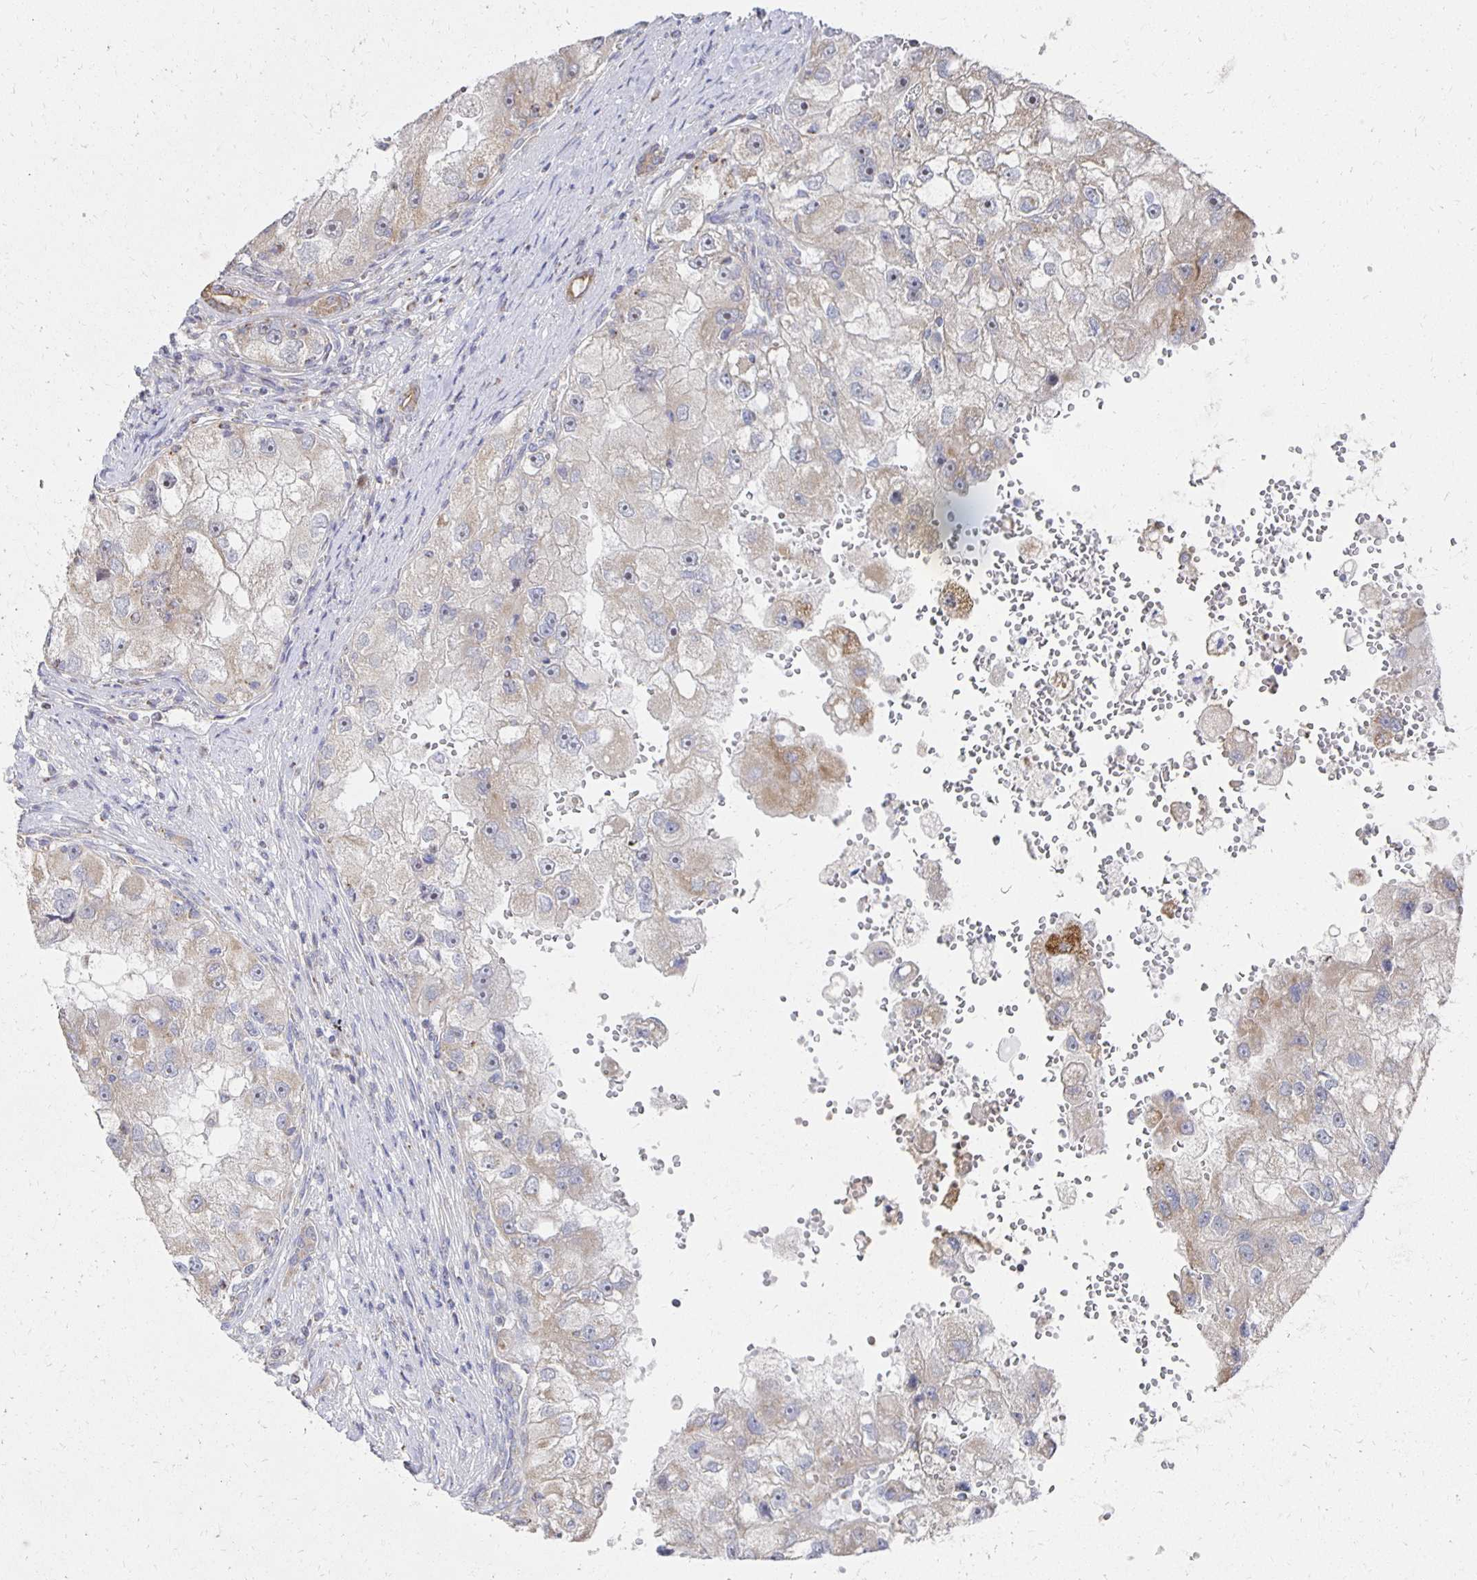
{"staining": {"intensity": "weak", "quantity": "25%-75%", "location": "cytoplasmic/membranous"}, "tissue": "renal cancer", "cell_type": "Tumor cells", "image_type": "cancer", "snomed": [{"axis": "morphology", "description": "Adenocarcinoma, NOS"}, {"axis": "topography", "description": "Kidney"}], "caption": "DAB (3,3'-diaminobenzidine) immunohistochemical staining of human adenocarcinoma (renal) reveals weak cytoplasmic/membranous protein expression in approximately 25%-75% of tumor cells.", "gene": "NKX2-8", "patient": {"sex": "male", "age": 63}}